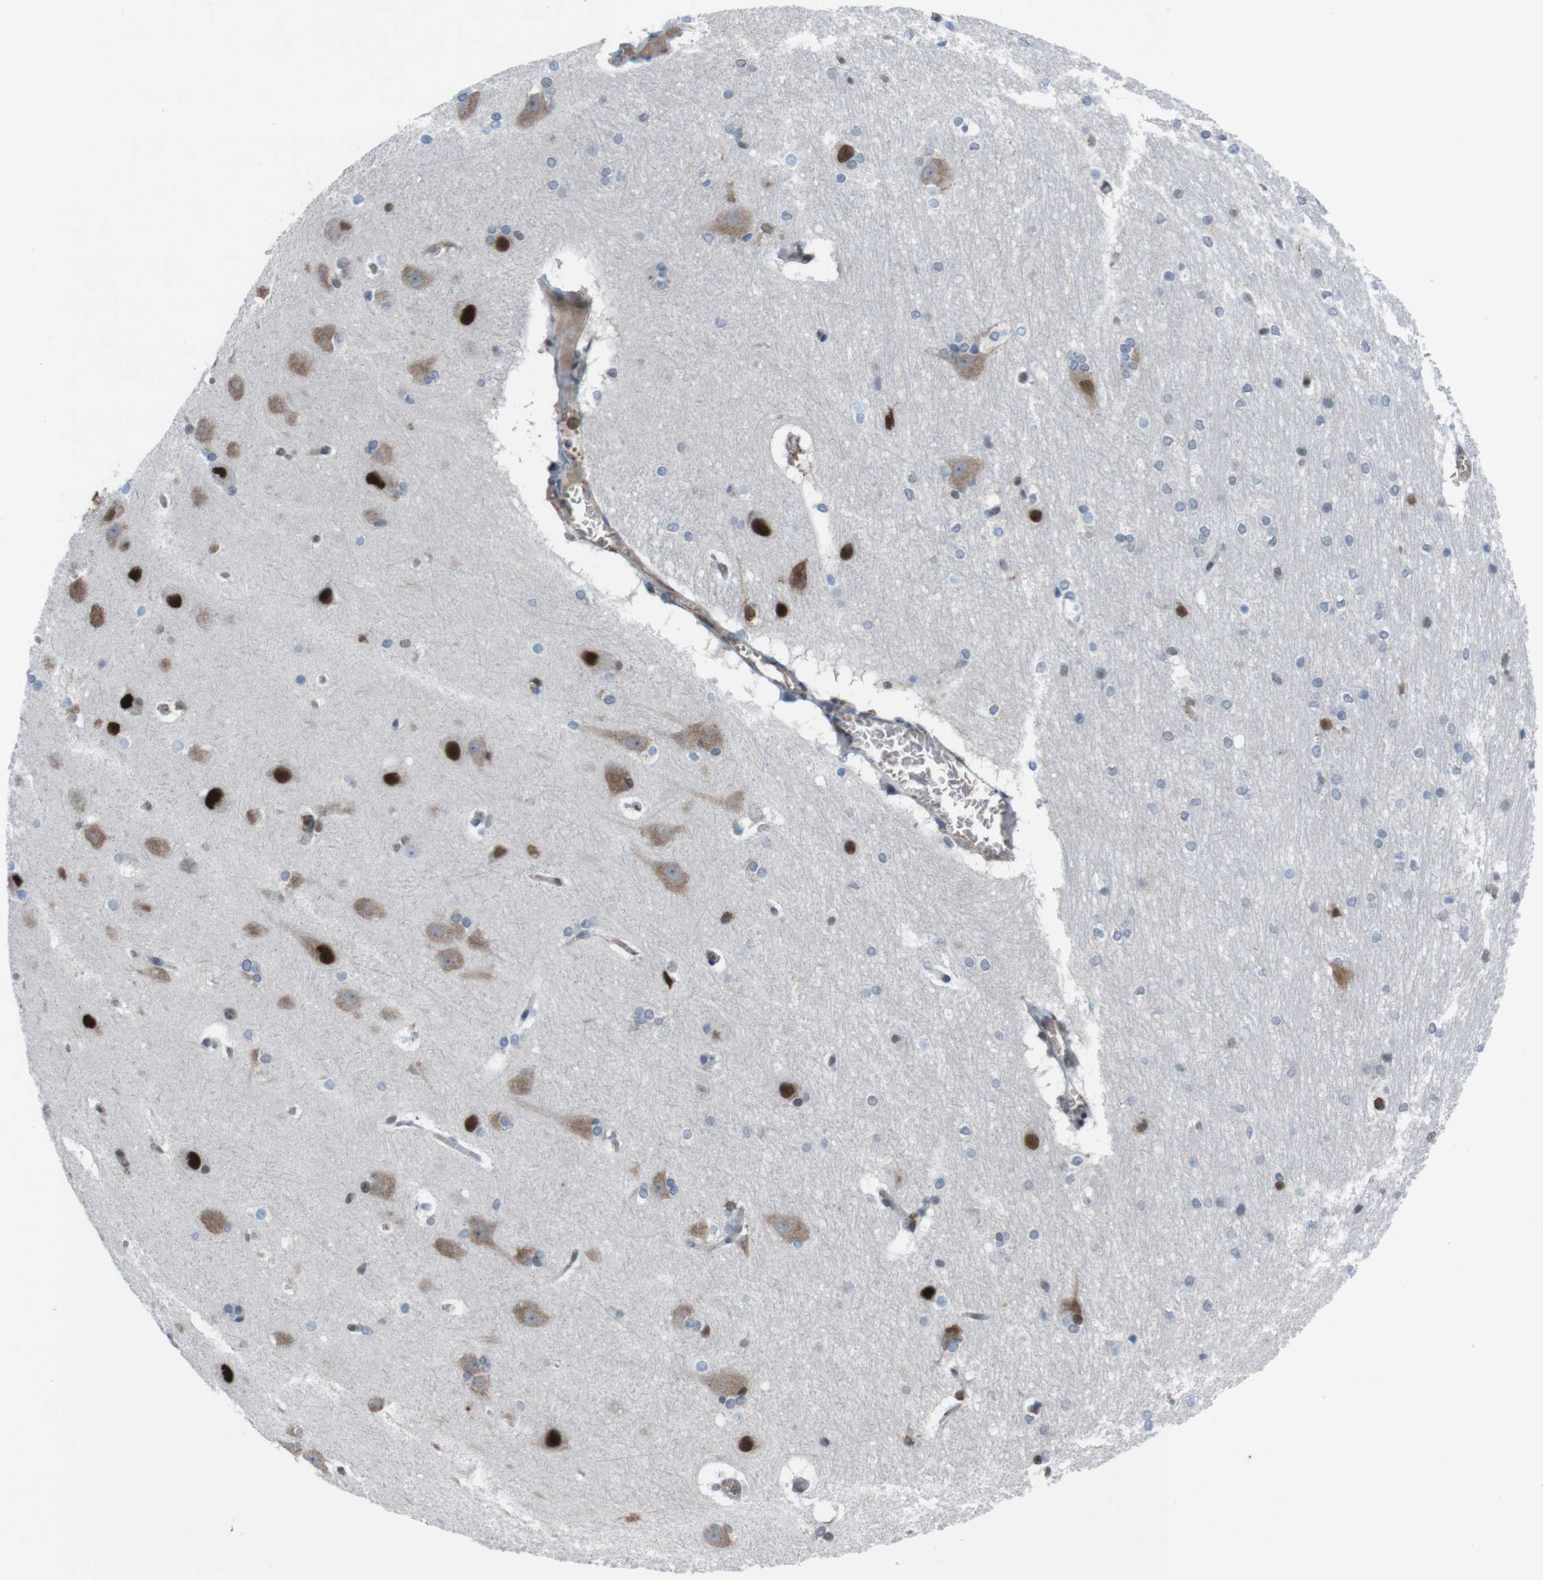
{"staining": {"intensity": "moderate", "quantity": "<25%", "location": "cytoplasmic/membranous,nuclear"}, "tissue": "hippocampus", "cell_type": "Glial cells", "image_type": "normal", "snomed": [{"axis": "morphology", "description": "Normal tissue, NOS"}, {"axis": "topography", "description": "Hippocampus"}], "caption": "Immunohistochemical staining of benign hippocampus exhibits <25% levels of moderate cytoplasmic/membranous,nuclear protein staining in about <25% of glial cells.", "gene": "SUB1", "patient": {"sex": "female", "age": 19}}